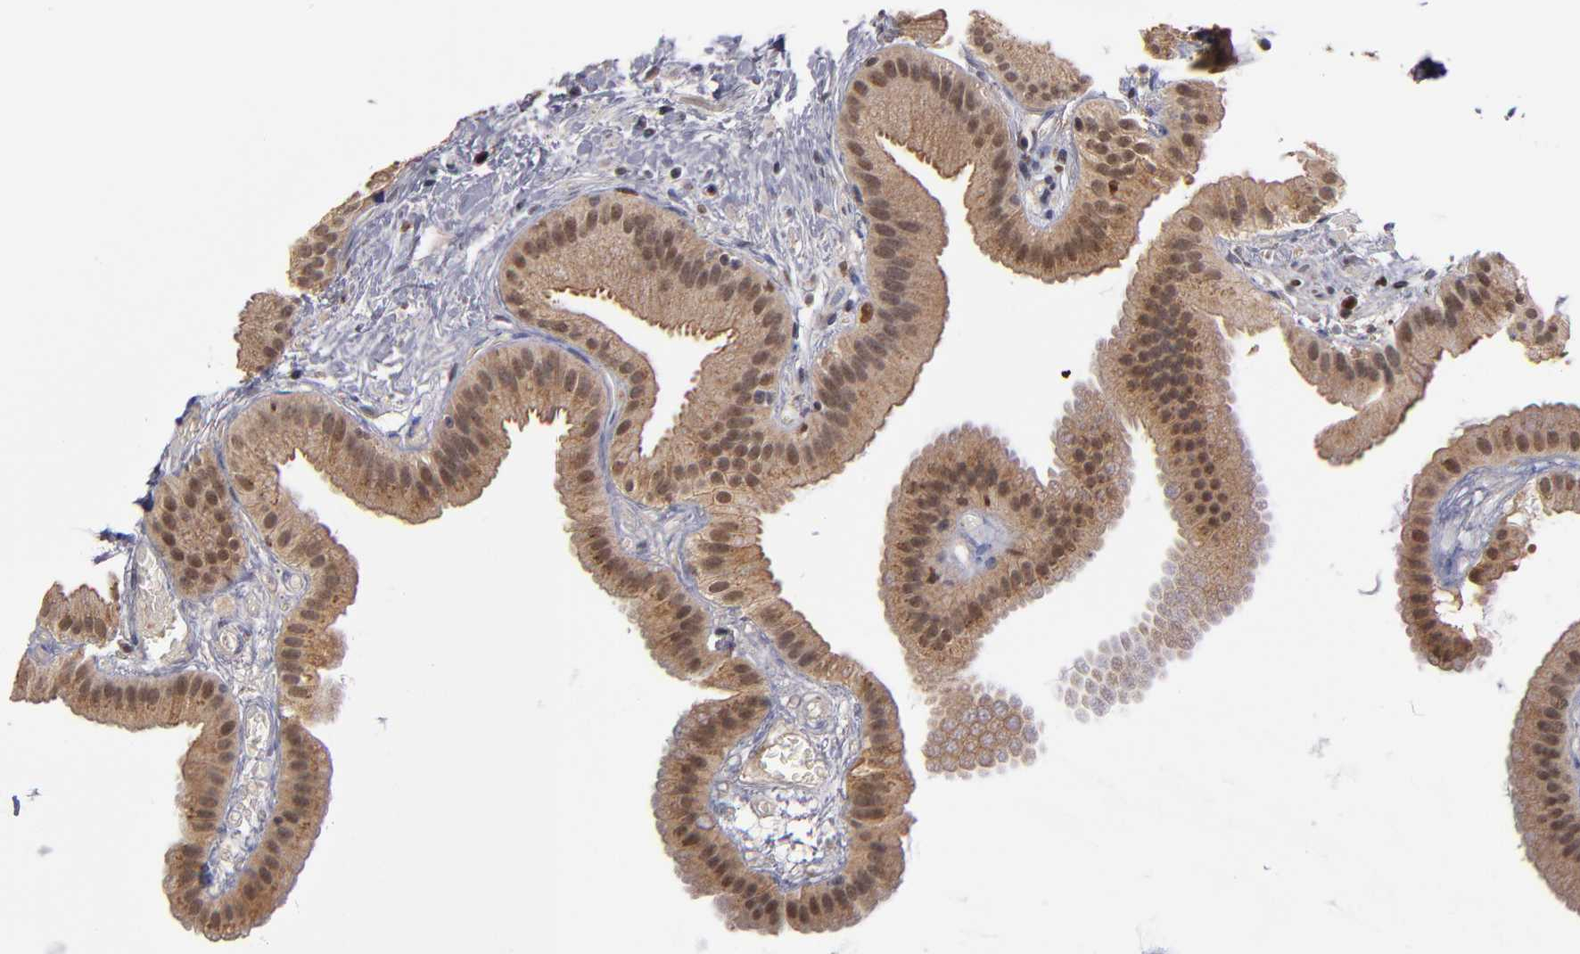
{"staining": {"intensity": "weak", "quantity": "25%-75%", "location": "nuclear"}, "tissue": "gallbladder", "cell_type": "Glandular cells", "image_type": "normal", "snomed": [{"axis": "morphology", "description": "Normal tissue, NOS"}, {"axis": "topography", "description": "Gallbladder"}], "caption": "This photomicrograph demonstrates benign gallbladder stained with immunohistochemistry to label a protein in brown. The nuclear of glandular cells show weak positivity for the protein. Nuclei are counter-stained blue.", "gene": "KDM6A", "patient": {"sex": "female", "age": 63}}